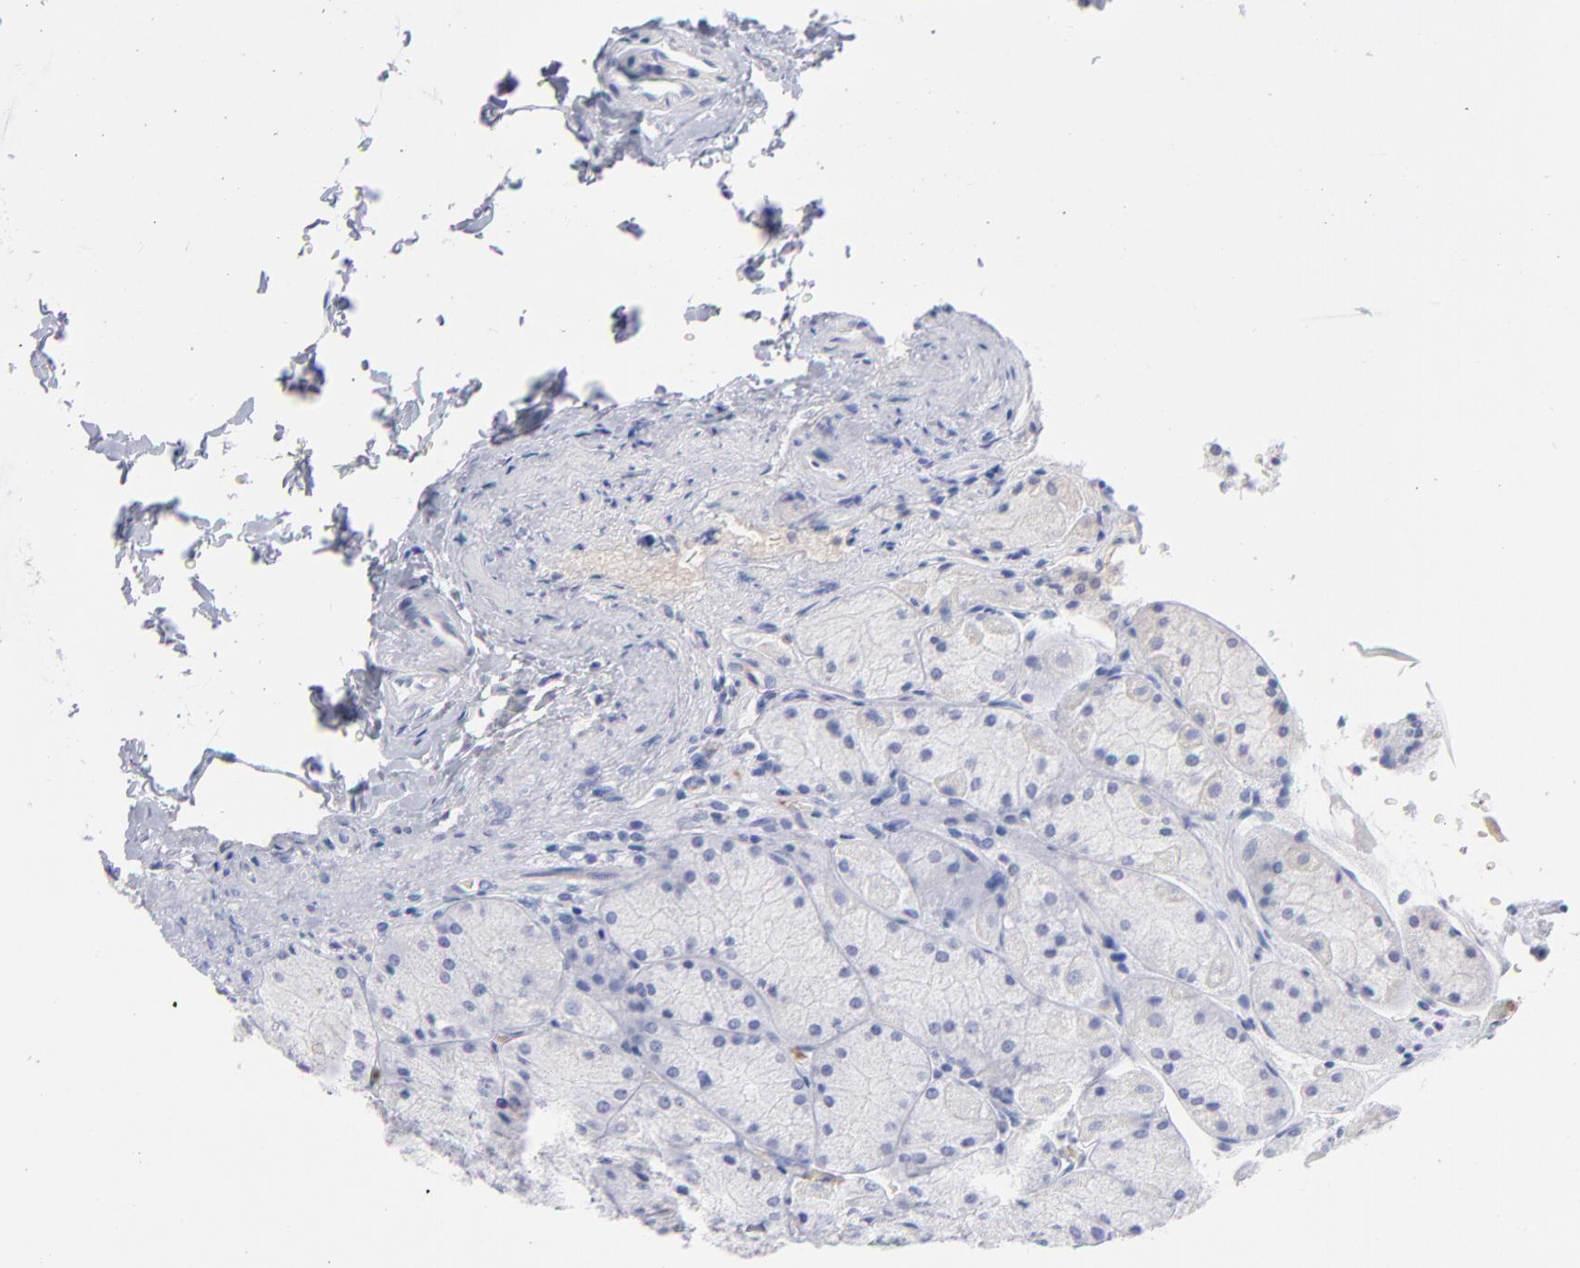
{"staining": {"intensity": "negative", "quantity": "none", "location": "none"}, "tissue": "stomach", "cell_type": "Glandular cells", "image_type": "normal", "snomed": [{"axis": "morphology", "description": "Normal tissue, NOS"}, {"axis": "topography", "description": "Stomach, upper"}], "caption": "Glandular cells are negative for brown protein staining in benign stomach. Nuclei are stained in blue.", "gene": "HP", "patient": {"sex": "female", "age": 56}}